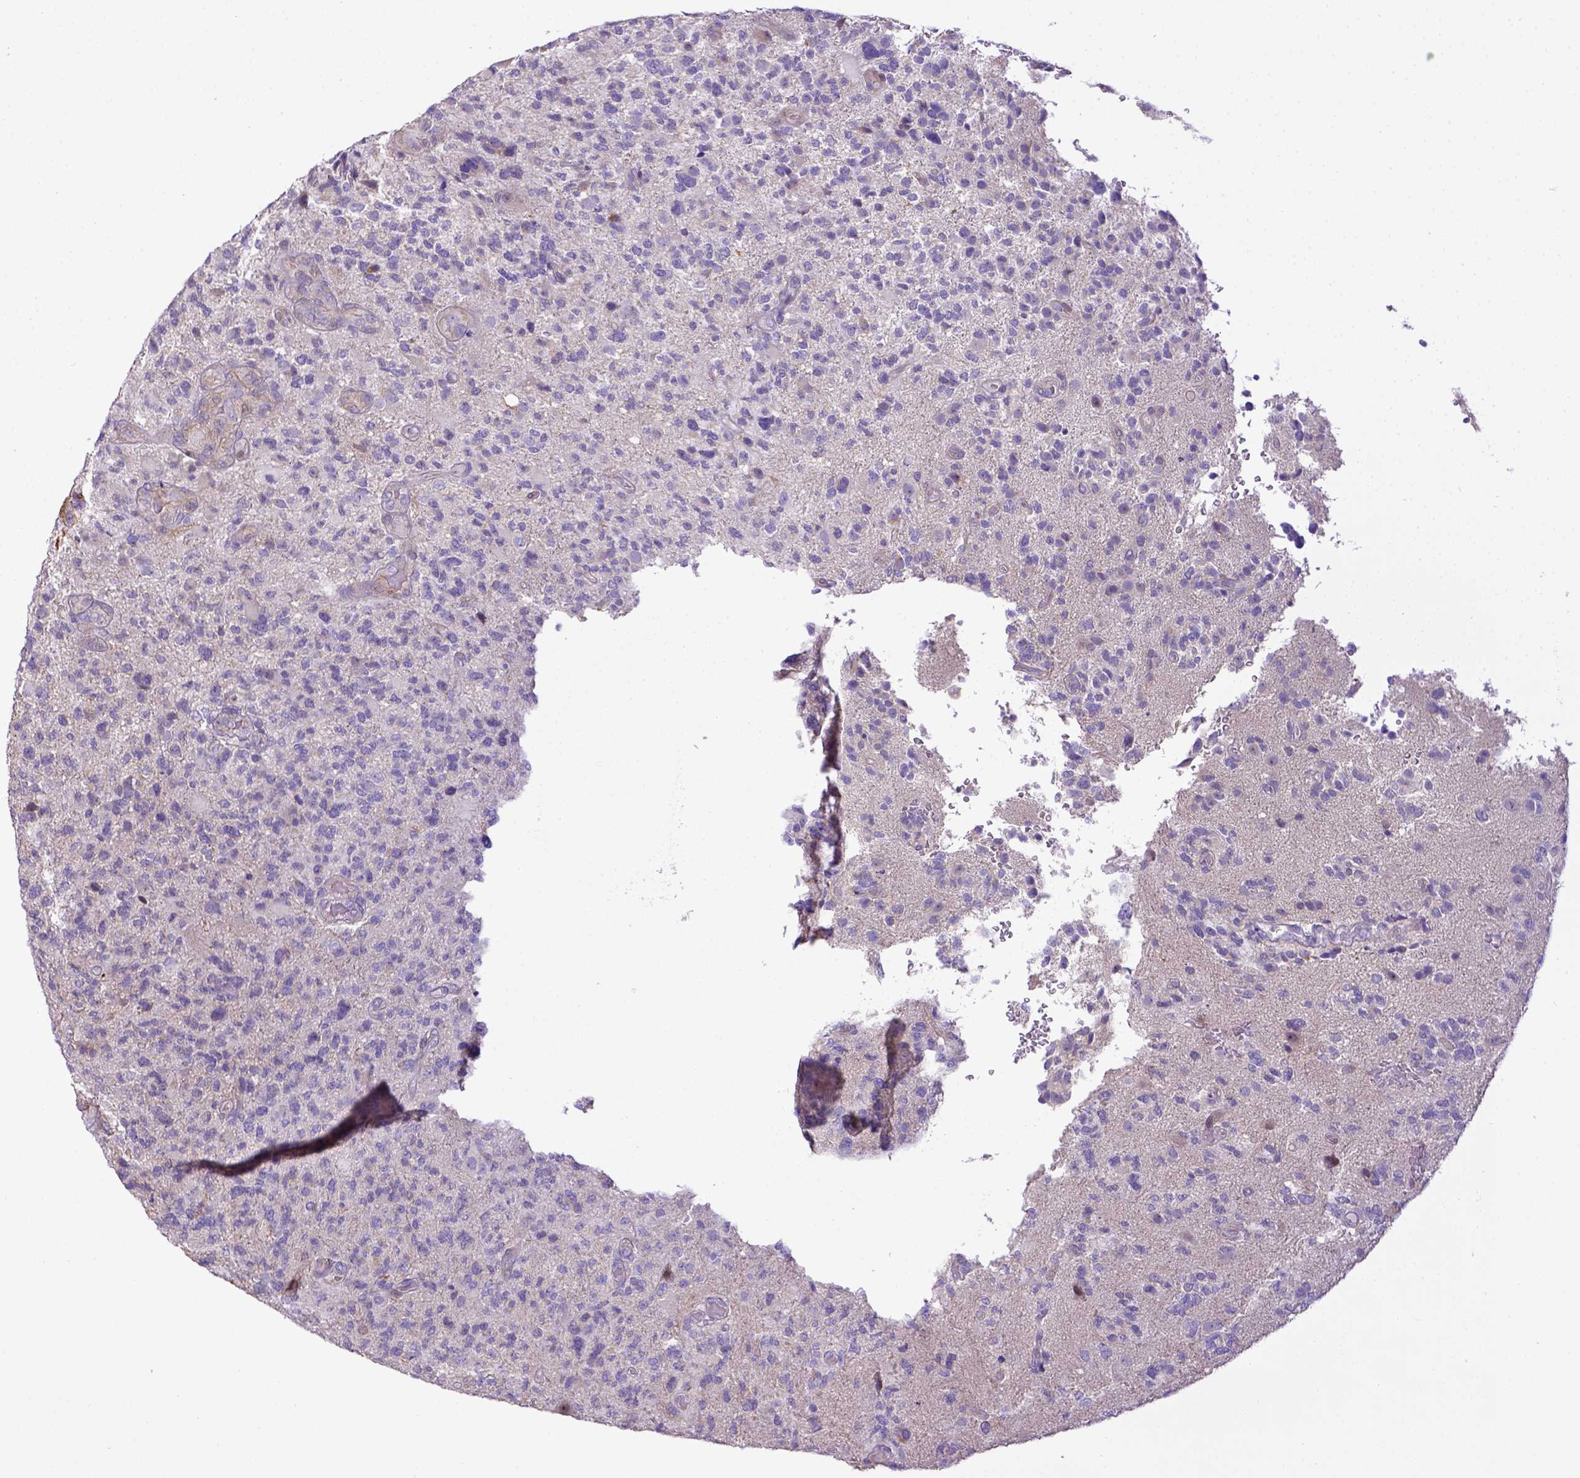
{"staining": {"intensity": "negative", "quantity": "none", "location": "none"}, "tissue": "glioma", "cell_type": "Tumor cells", "image_type": "cancer", "snomed": [{"axis": "morphology", "description": "Glioma, malignant, High grade"}, {"axis": "topography", "description": "Brain"}], "caption": "A photomicrograph of human malignant high-grade glioma is negative for staining in tumor cells.", "gene": "CD40", "patient": {"sex": "female", "age": 71}}